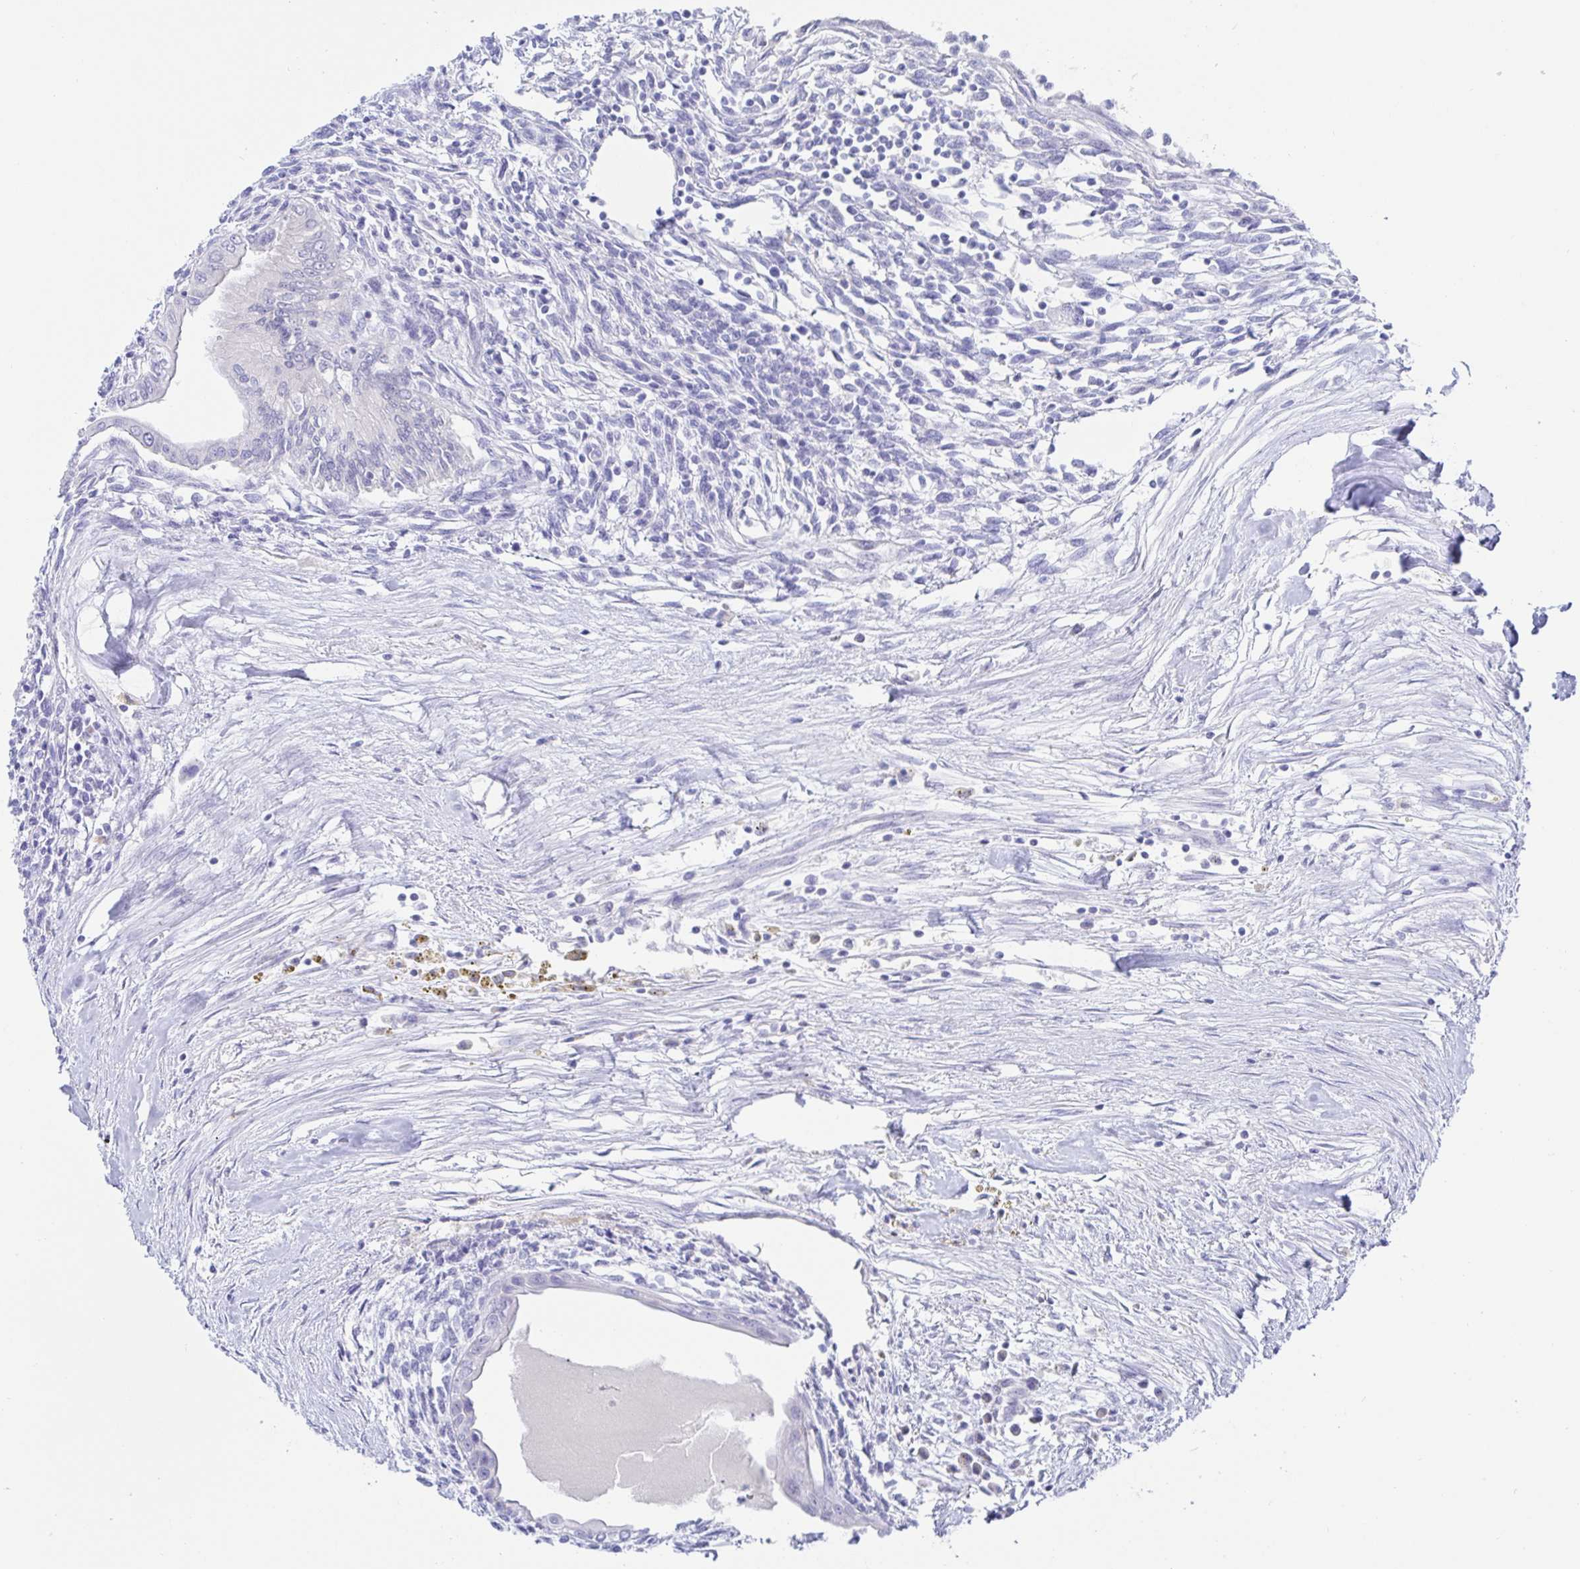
{"staining": {"intensity": "negative", "quantity": "none", "location": "none"}, "tissue": "testis cancer", "cell_type": "Tumor cells", "image_type": "cancer", "snomed": [{"axis": "morphology", "description": "Carcinoma, Embryonal, NOS"}, {"axis": "topography", "description": "Testis"}], "caption": "A micrograph of testis cancer (embryonal carcinoma) stained for a protein displays no brown staining in tumor cells. (Brightfield microscopy of DAB immunohistochemistry at high magnification).", "gene": "SIAH3", "patient": {"sex": "male", "age": 37}}